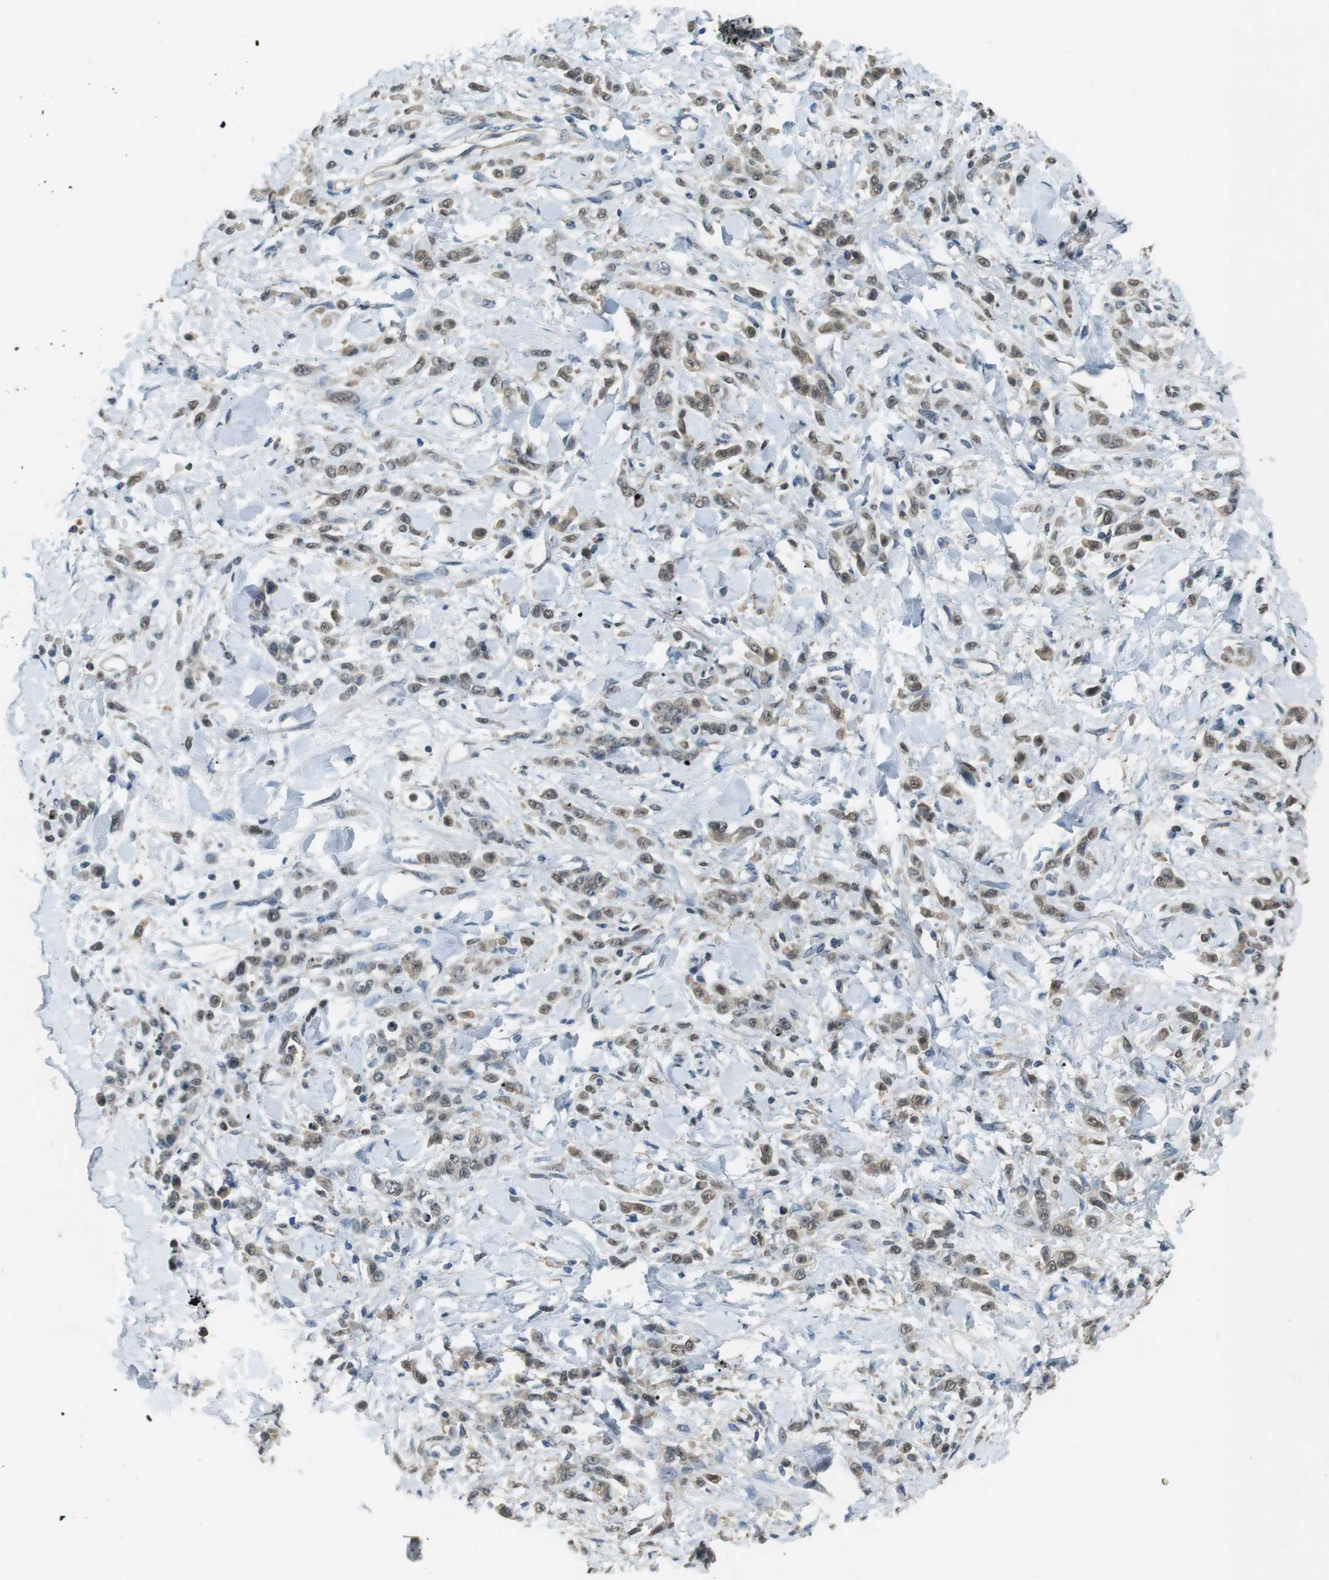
{"staining": {"intensity": "weak", "quantity": "25%-75%", "location": "nuclear"}, "tissue": "stomach cancer", "cell_type": "Tumor cells", "image_type": "cancer", "snomed": [{"axis": "morphology", "description": "Normal tissue, NOS"}, {"axis": "morphology", "description": "Adenocarcinoma, NOS"}, {"axis": "topography", "description": "Stomach"}], "caption": "A brown stain shows weak nuclear staining of a protein in human adenocarcinoma (stomach) tumor cells.", "gene": "CDK14", "patient": {"sex": "male", "age": 82}}